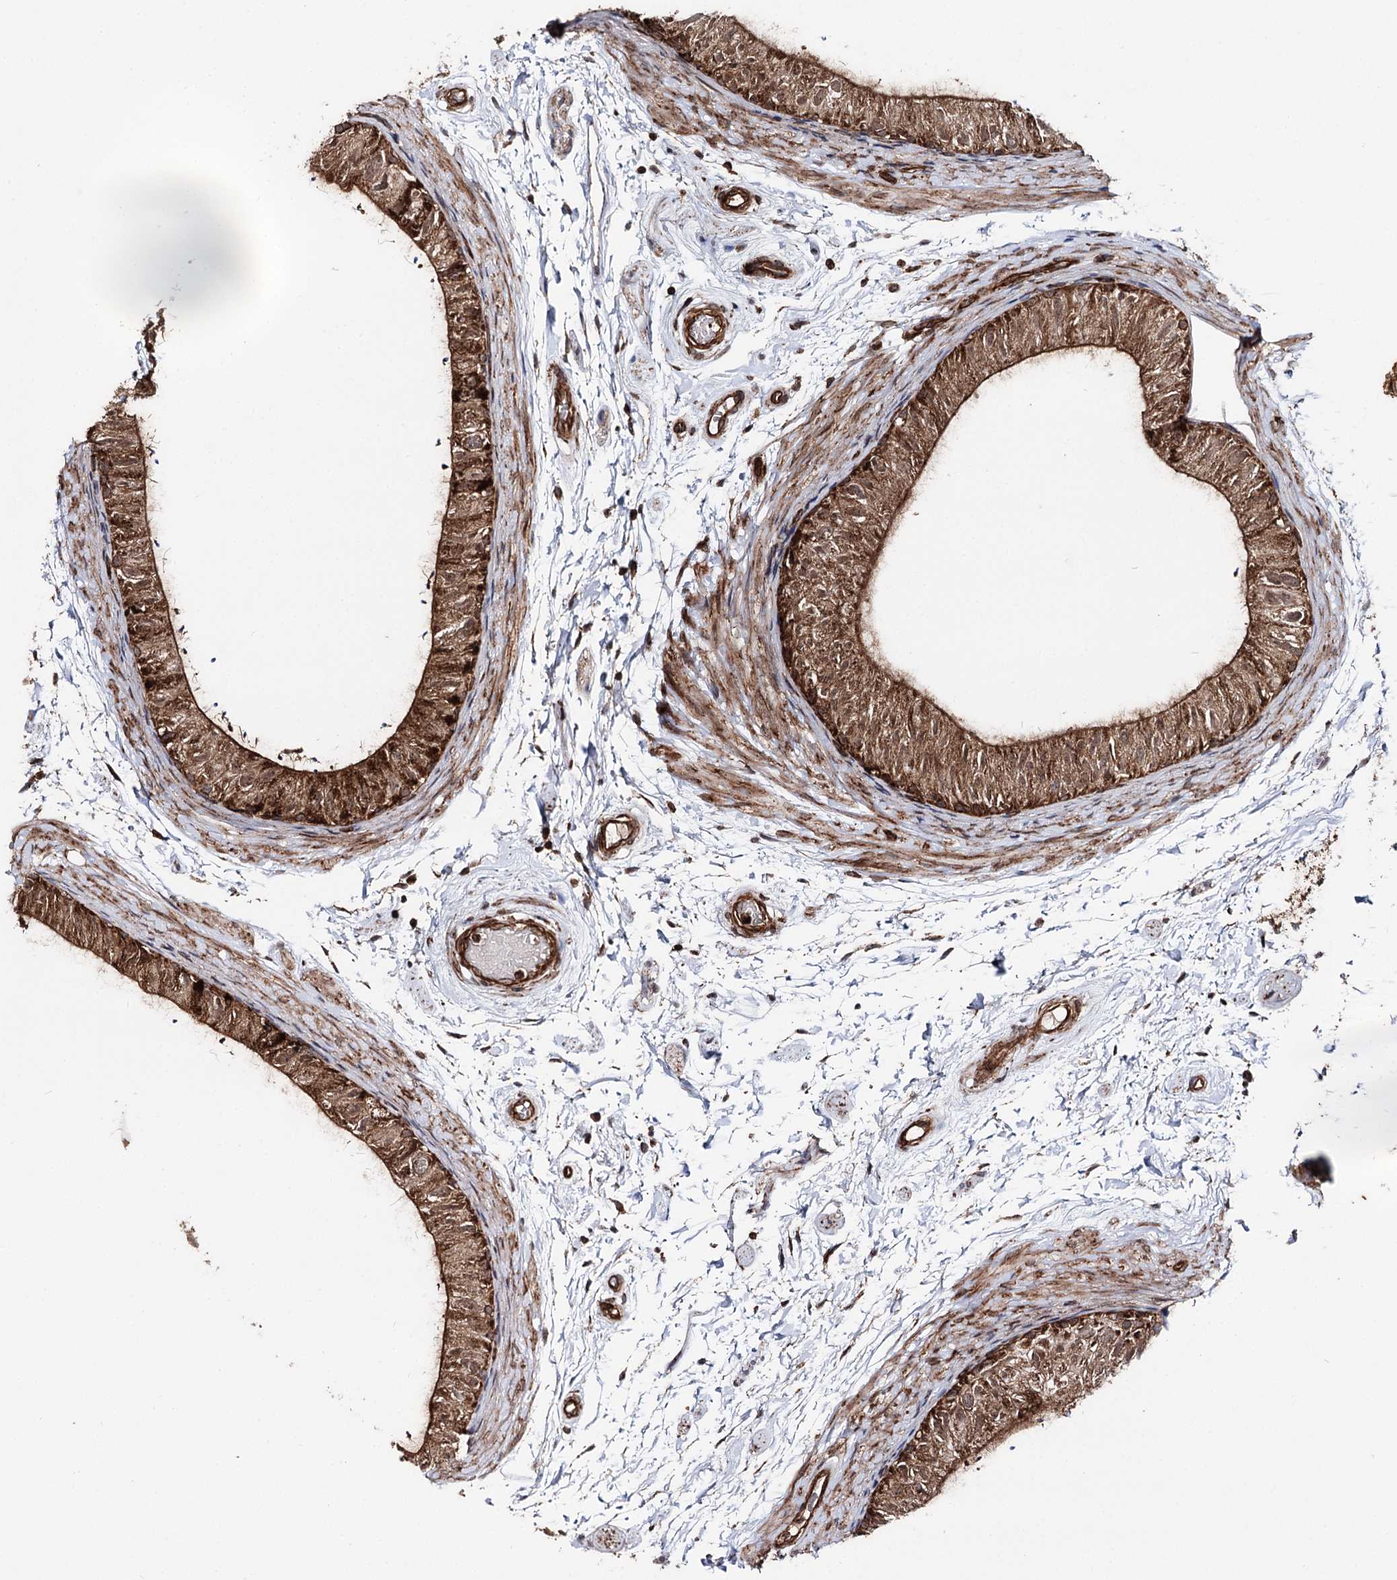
{"staining": {"intensity": "strong", "quantity": ">75%", "location": "cytoplasmic/membranous"}, "tissue": "epididymis", "cell_type": "Glandular cells", "image_type": "normal", "snomed": [{"axis": "morphology", "description": "Normal tissue, NOS"}, {"axis": "topography", "description": "Epididymis"}], "caption": "Strong cytoplasmic/membranous protein staining is identified in approximately >75% of glandular cells in epididymis.", "gene": "FGFR1OP2", "patient": {"sex": "male", "age": 50}}